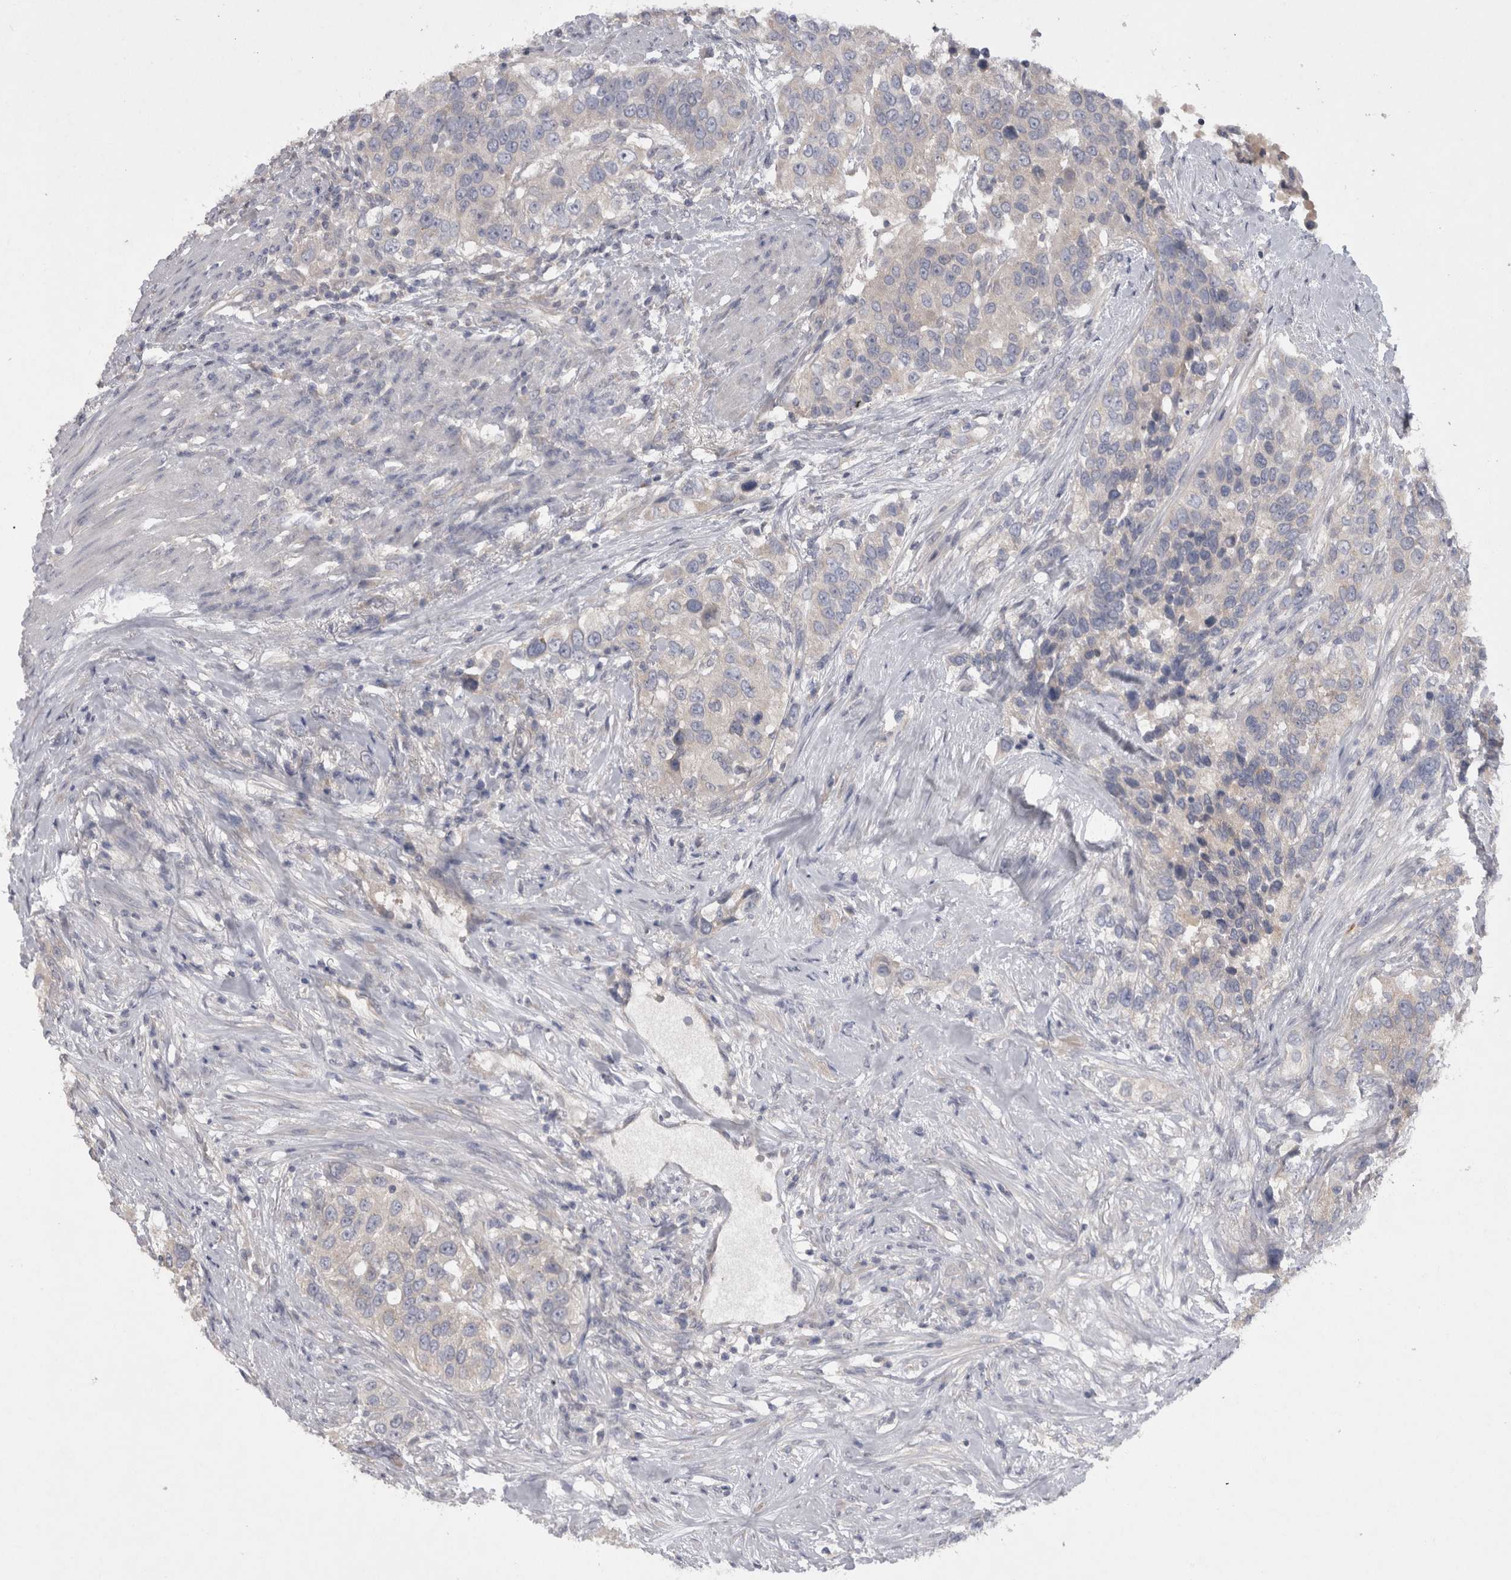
{"staining": {"intensity": "negative", "quantity": "none", "location": "none"}, "tissue": "urothelial cancer", "cell_type": "Tumor cells", "image_type": "cancer", "snomed": [{"axis": "morphology", "description": "Urothelial carcinoma, High grade"}, {"axis": "topography", "description": "Urinary bladder"}], "caption": "This is an IHC photomicrograph of human urothelial cancer. There is no staining in tumor cells.", "gene": "LRRC40", "patient": {"sex": "female", "age": 80}}